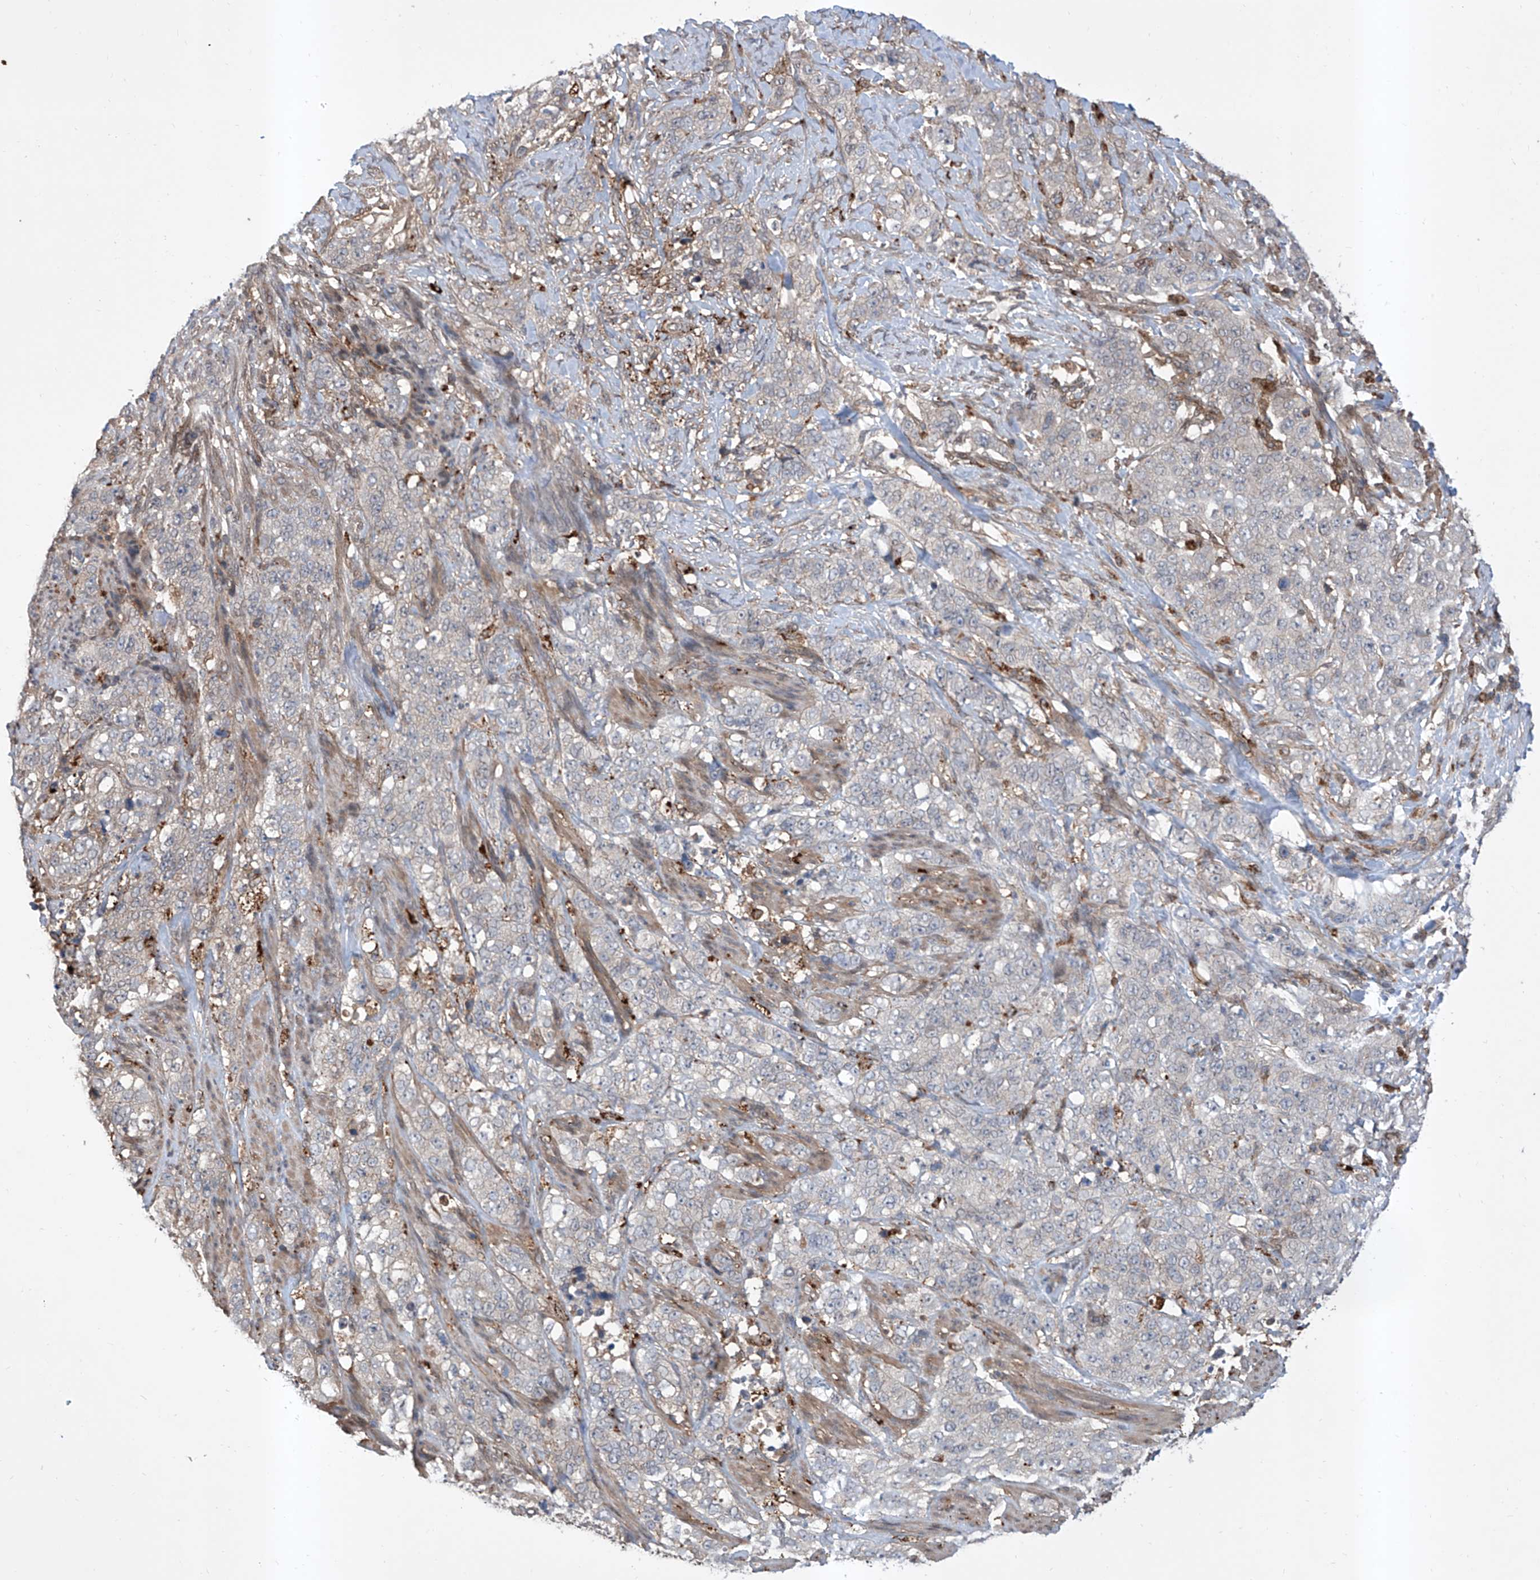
{"staining": {"intensity": "negative", "quantity": "none", "location": "none"}, "tissue": "stomach cancer", "cell_type": "Tumor cells", "image_type": "cancer", "snomed": [{"axis": "morphology", "description": "Adenocarcinoma, NOS"}, {"axis": "topography", "description": "Stomach"}], "caption": "This is a histopathology image of immunohistochemistry (IHC) staining of adenocarcinoma (stomach), which shows no positivity in tumor cells.", "gene": "HOXC8", "patient": {"sex": "male", "age": 48}}